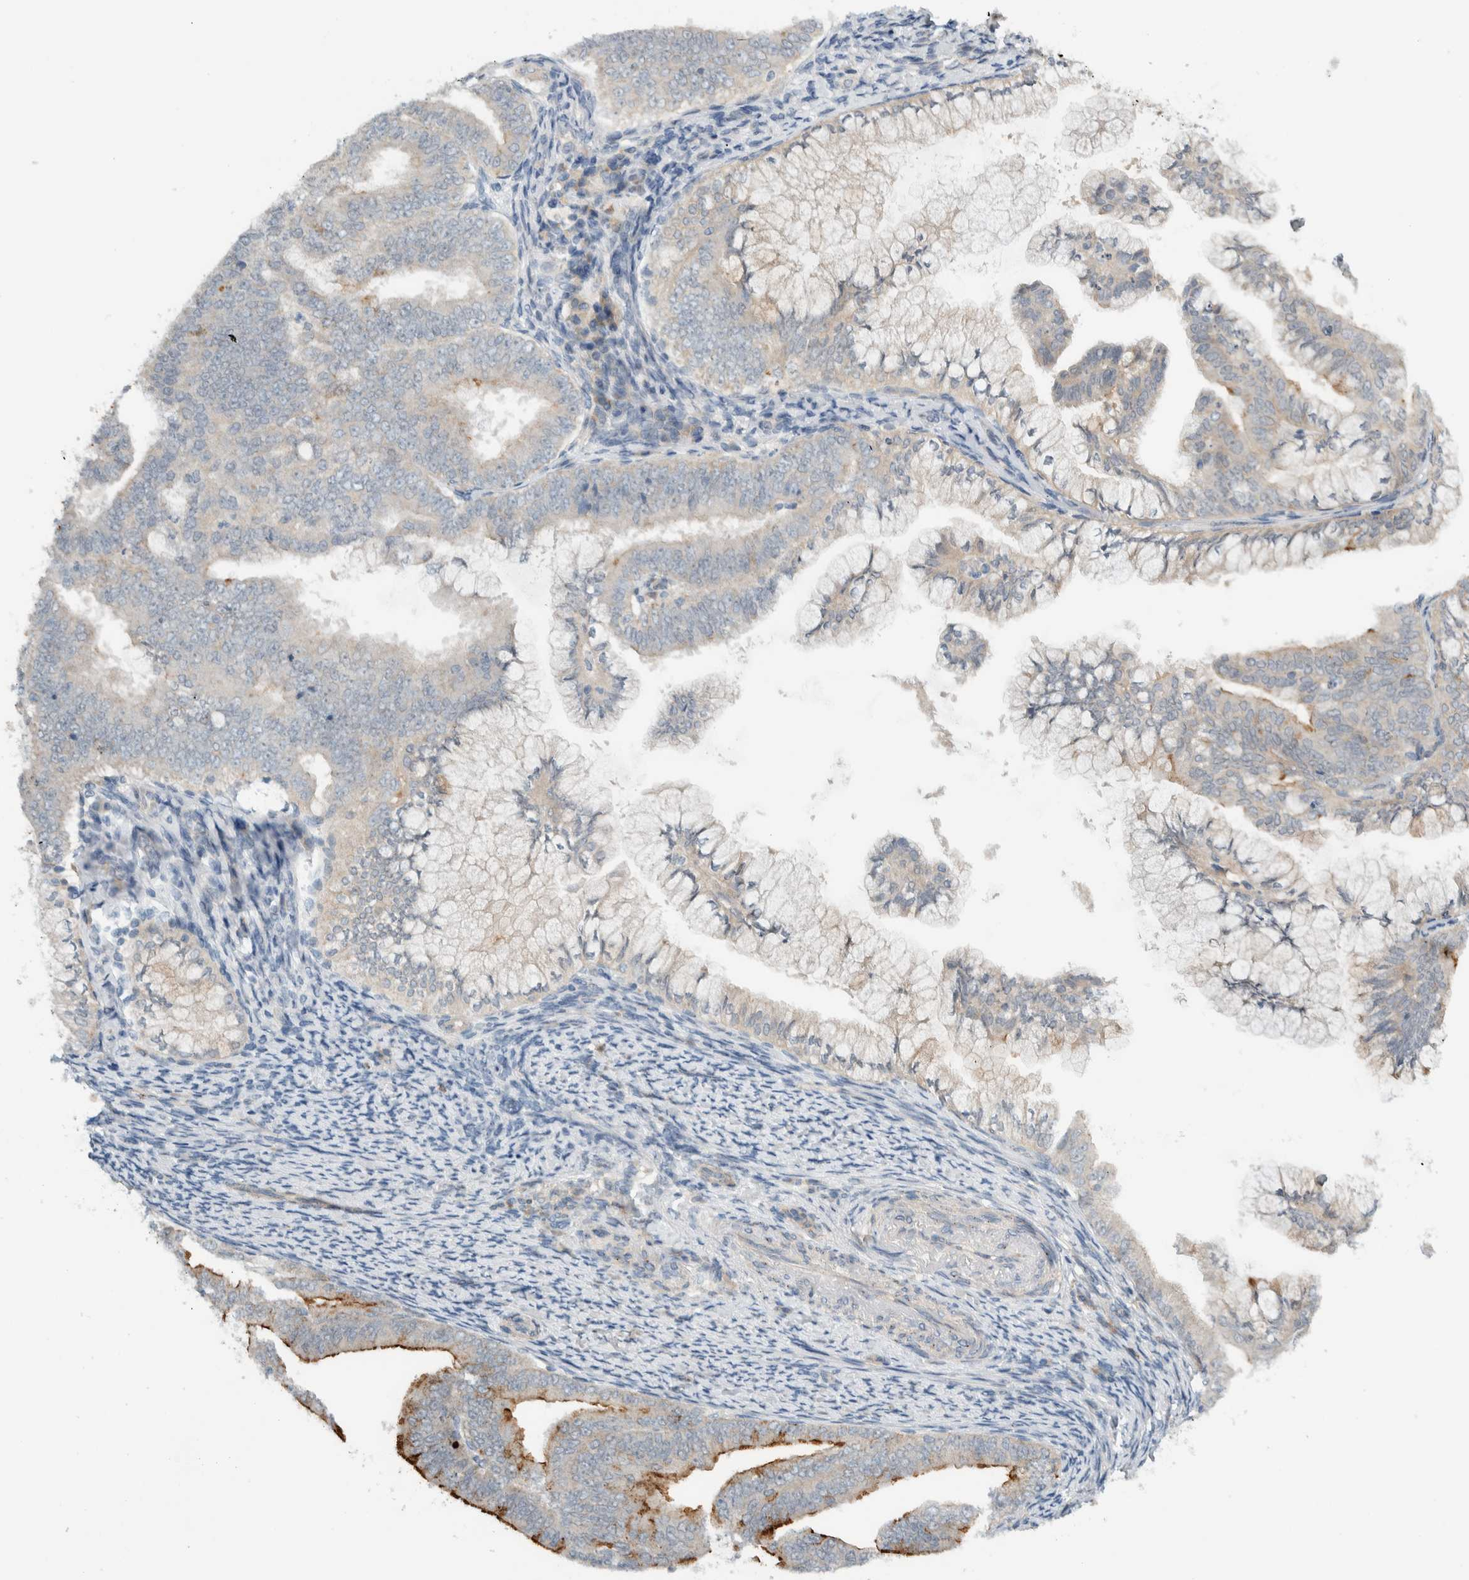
{"staining": {"intensity": "moderate", "quantity": "<25%", "location": "cytoplasmic/membranous"}, "tissue": "endometrial cancer", "cell_type": "Tumor cells", "image_type": "cancer", "snomed": [{"axis": "morphology", "description": "Adenocarcinoma, NOS"}, {"axis": "topography", "description": "Endometrium"}], "caption": "There is low levels of moderate cytoplasmic/membranous positivity in tumor cells of endometrial cancer (adenocarcinoma), as demonstrated by immunohistochemical staining (brown color).", "gene": "MPRIP", "patient": {"sex": "female", "age": 63}}